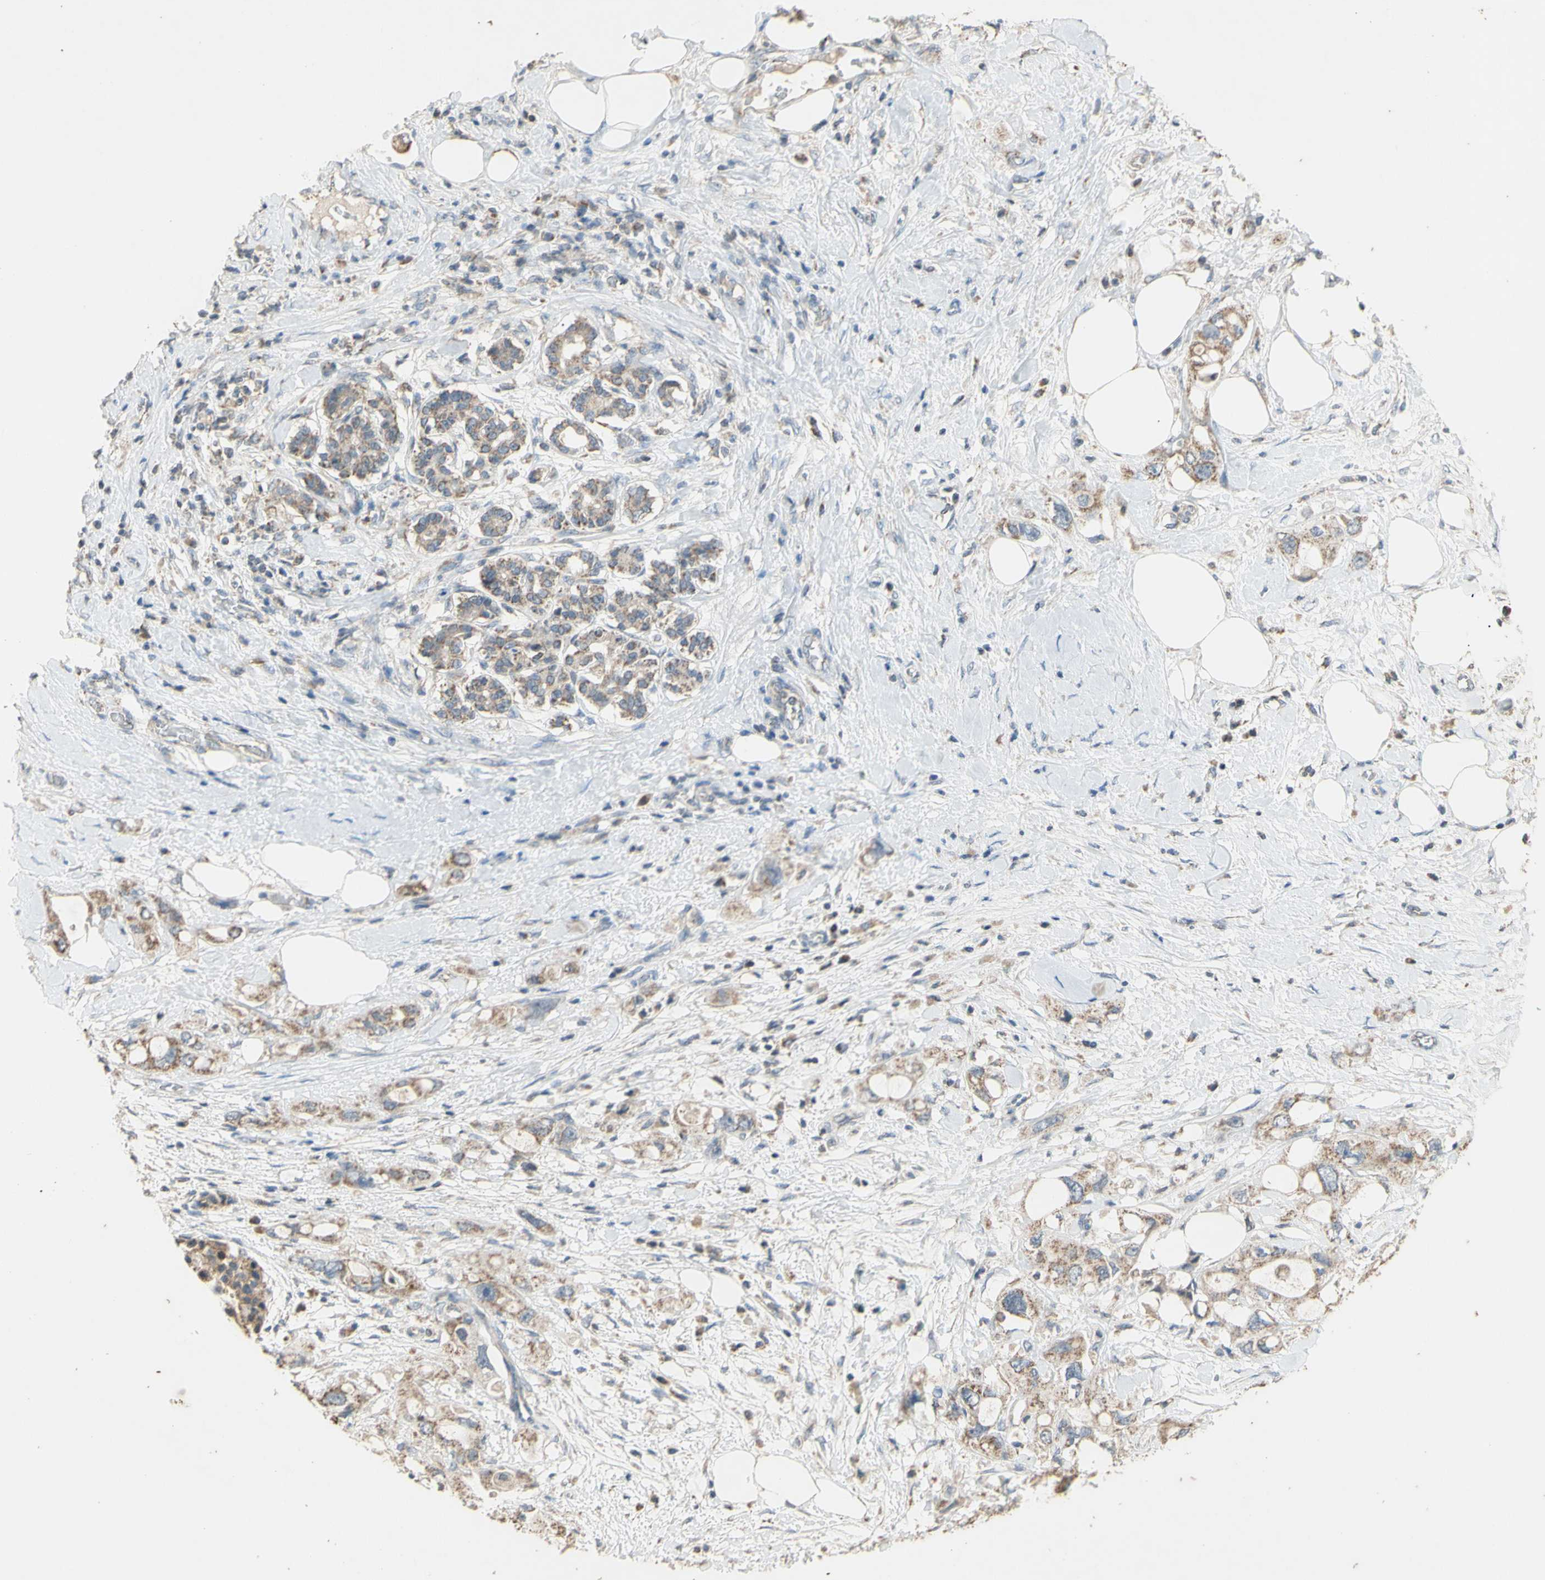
{"staining": {"intensity": "moderate", "quantity": ">75%", "location": "cytoplasmic/membranous"}, "tissue": "pancreatic cancer", "cell_type": "Tumor cells", "image_type": "cancer", "snomed": [{"axis": "morphology", "description": "Adenocarcinoma, NOS"}, {"axis": "topography", "description": "Pancreas"}], "caption": "The histopathology image reveals immunohistochemical staining of pancreatic cancer (adenocarcinoma). There is moderate cytoplasmic/membranous staining is identified in approximately >75% of tumor cells.", "gene": "PTGIS", "patient": {"sex": "female", "age": 56}}